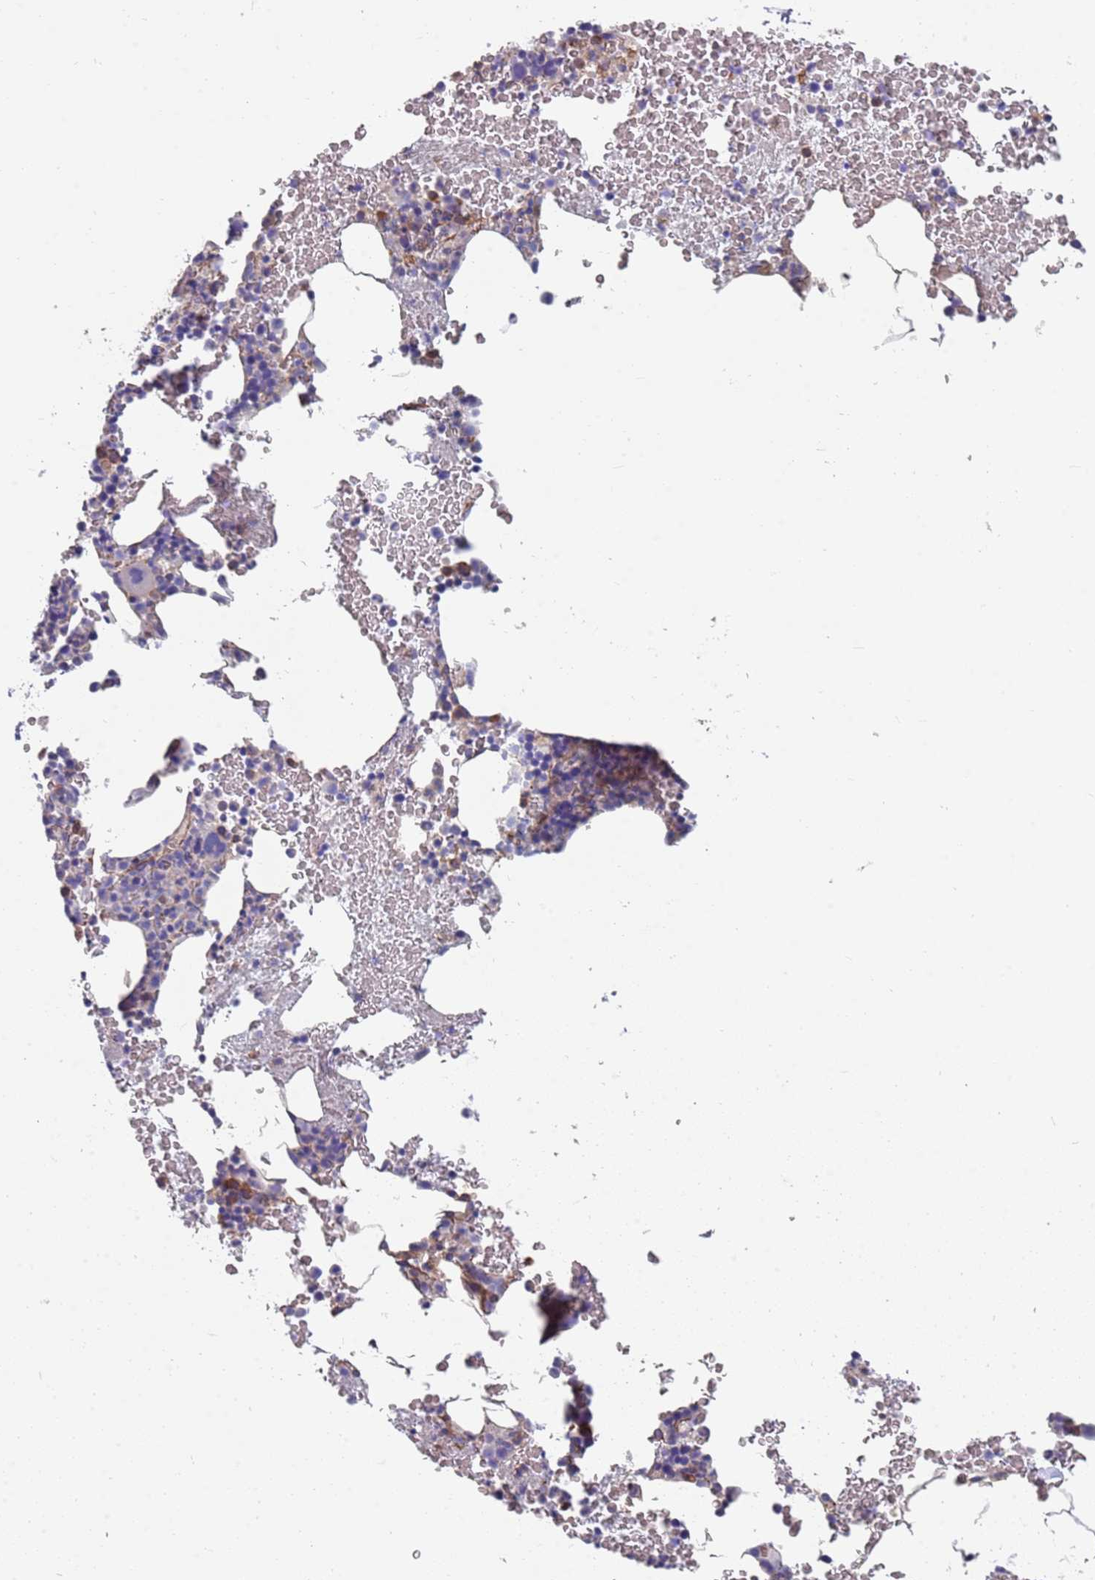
{"staining": {"intensity": "weak", "quantity": "<25%", "location": "cytoplasmic/membranous"}, "tissue": "bone marrow", "cell_type": "Hematopoietic cells", "image_type": "normal", "snomed": [{"axis": "morphology", "description": "Normal tissue, NOS"}, {"axis": "morphology", "description": "Inflammation, NOS"}, {"axis": "topography", "description": "Bone marrow"}], "caption": "Bone marrow was stained to show a protein in brown. There is no significant expression in hematopoietic cells. Nuclei are stained in blue.", "gene": "JAKMIP2", "patient": {"sex": "female", "age": 78}}